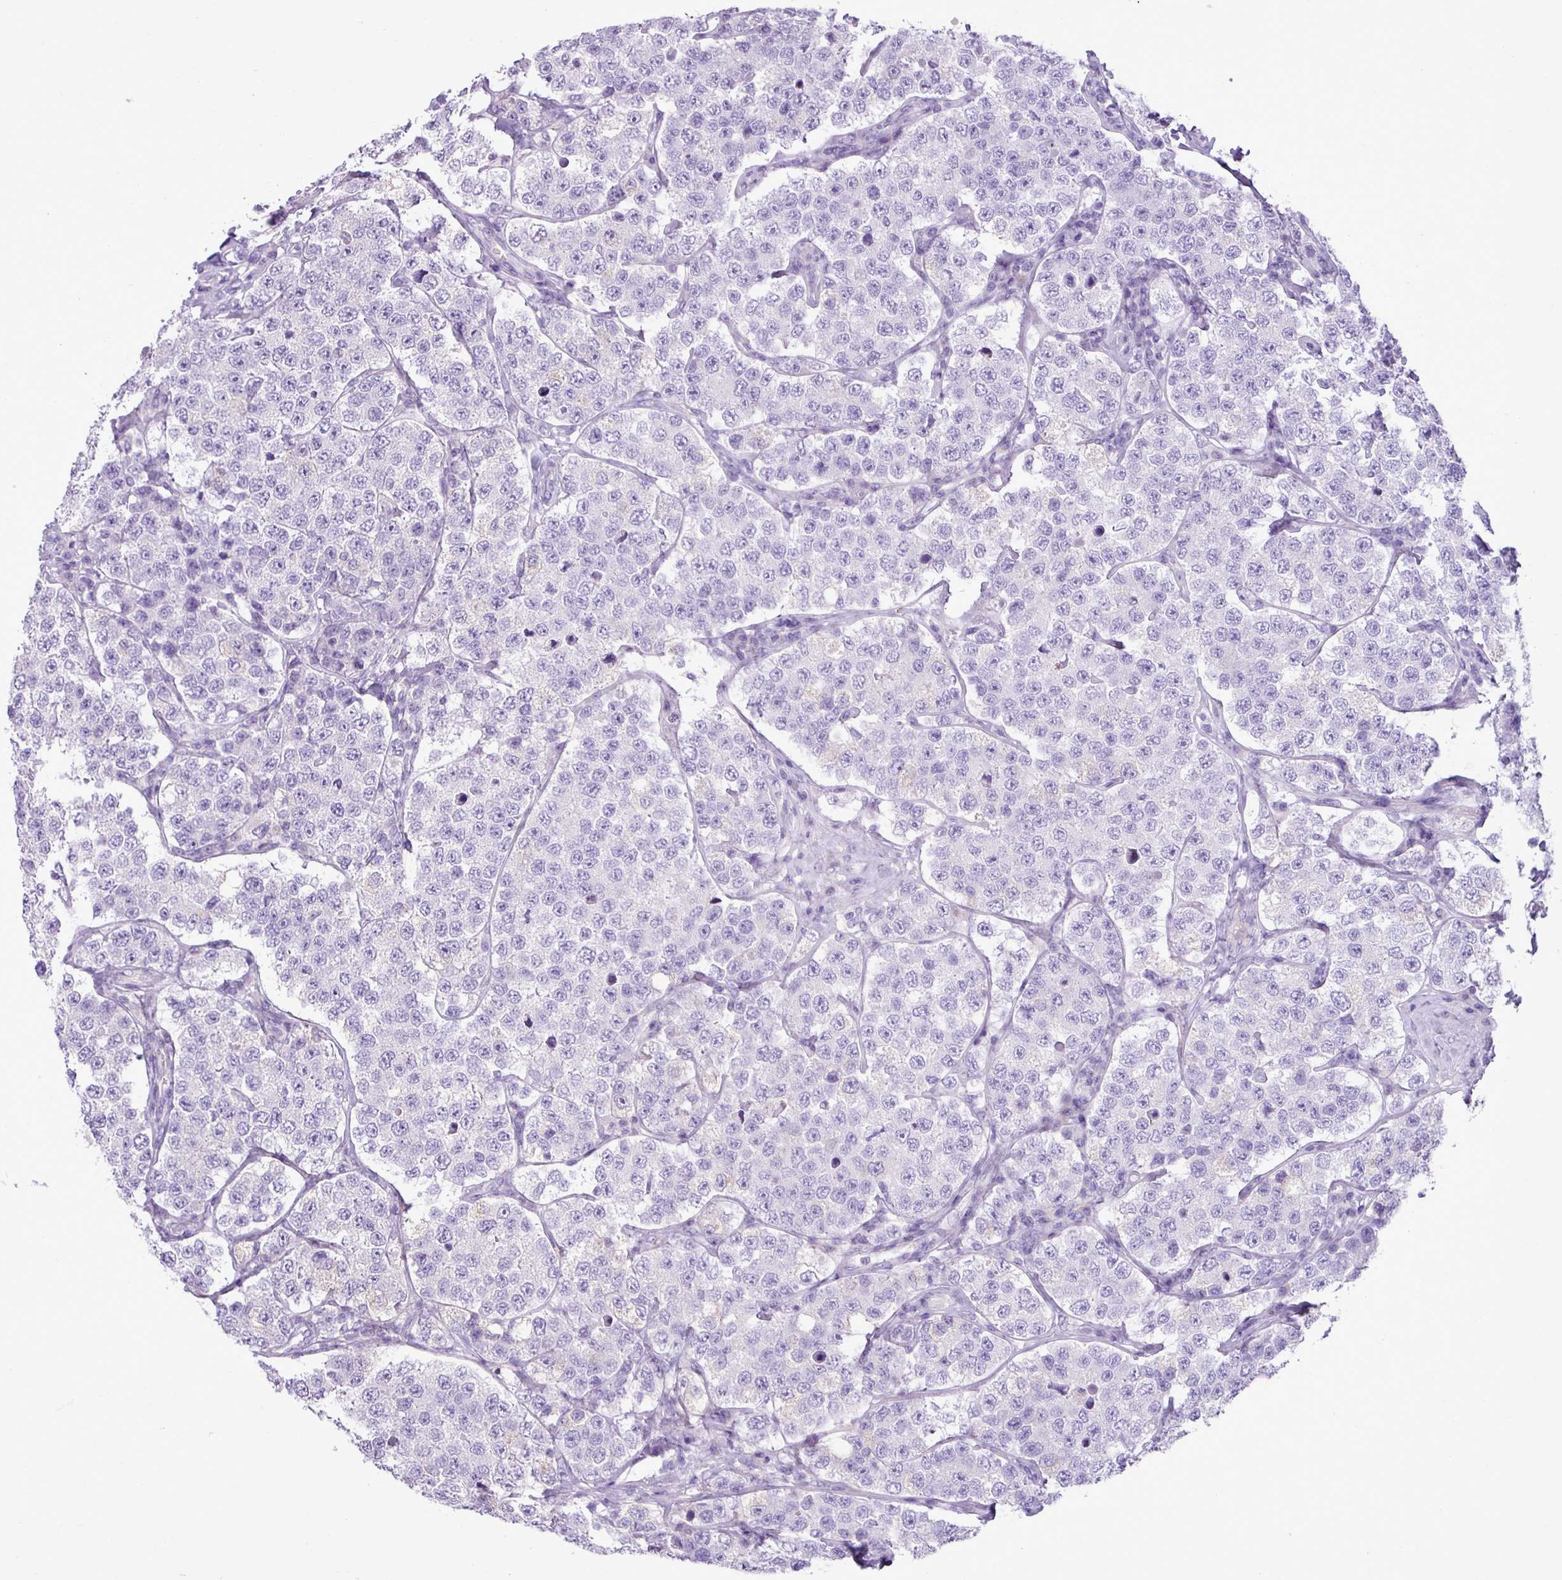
{"staining": {"intensity": "negative", "quantity": "none", "location": "none"}, "tissue": "testis cancer", "cell_type": "Tumor cells", "image_type": "cancer", "snomed": [{"axis": "morphology", "description": "Seminoma, NOS"}, {"axis": "topography", "description": "Testis"}], "caption": "This is an IHC image of human testis cancer (seminoma). There is no expression in tumor cells.", "gene": "ZSCAN5A", "patient": {"sex": "male", "age": 34}}